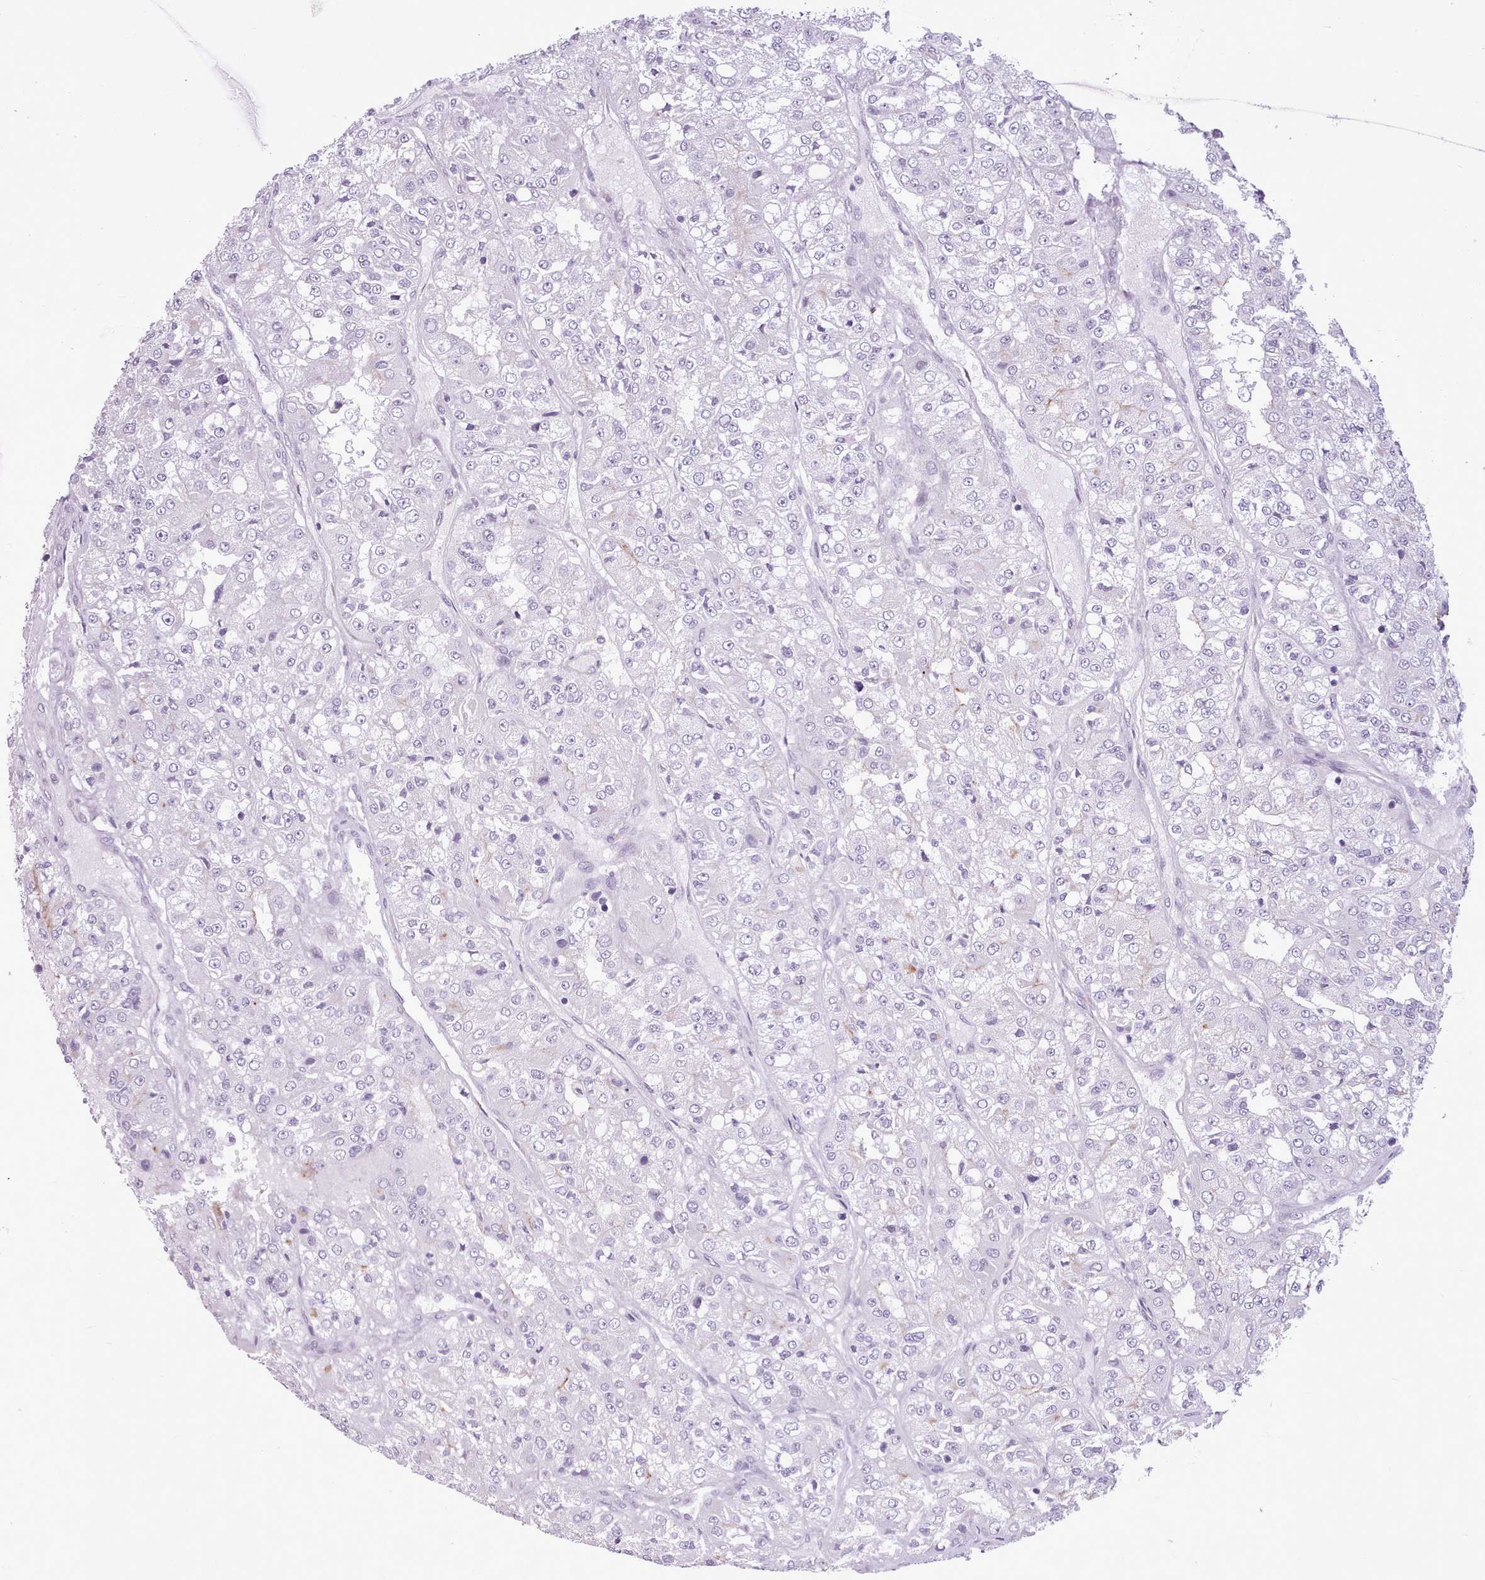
{"staining": {"intensity": "negative", "quantity": "none", "location": "none"}, "tissue": "renal cancer", "cell_type": "Tumor cells", "image_type": "cancer", "snomed": [{"axis": "morphology", "description": "Adenocarcinoma, NOS"}, {"axis": "topography", "description": "Kidney"}], "caption": "Tumor cells show no significant expression in renal cancer.", "gene": "SLURP1", "patient": {"sex": "female", "age": 63}}